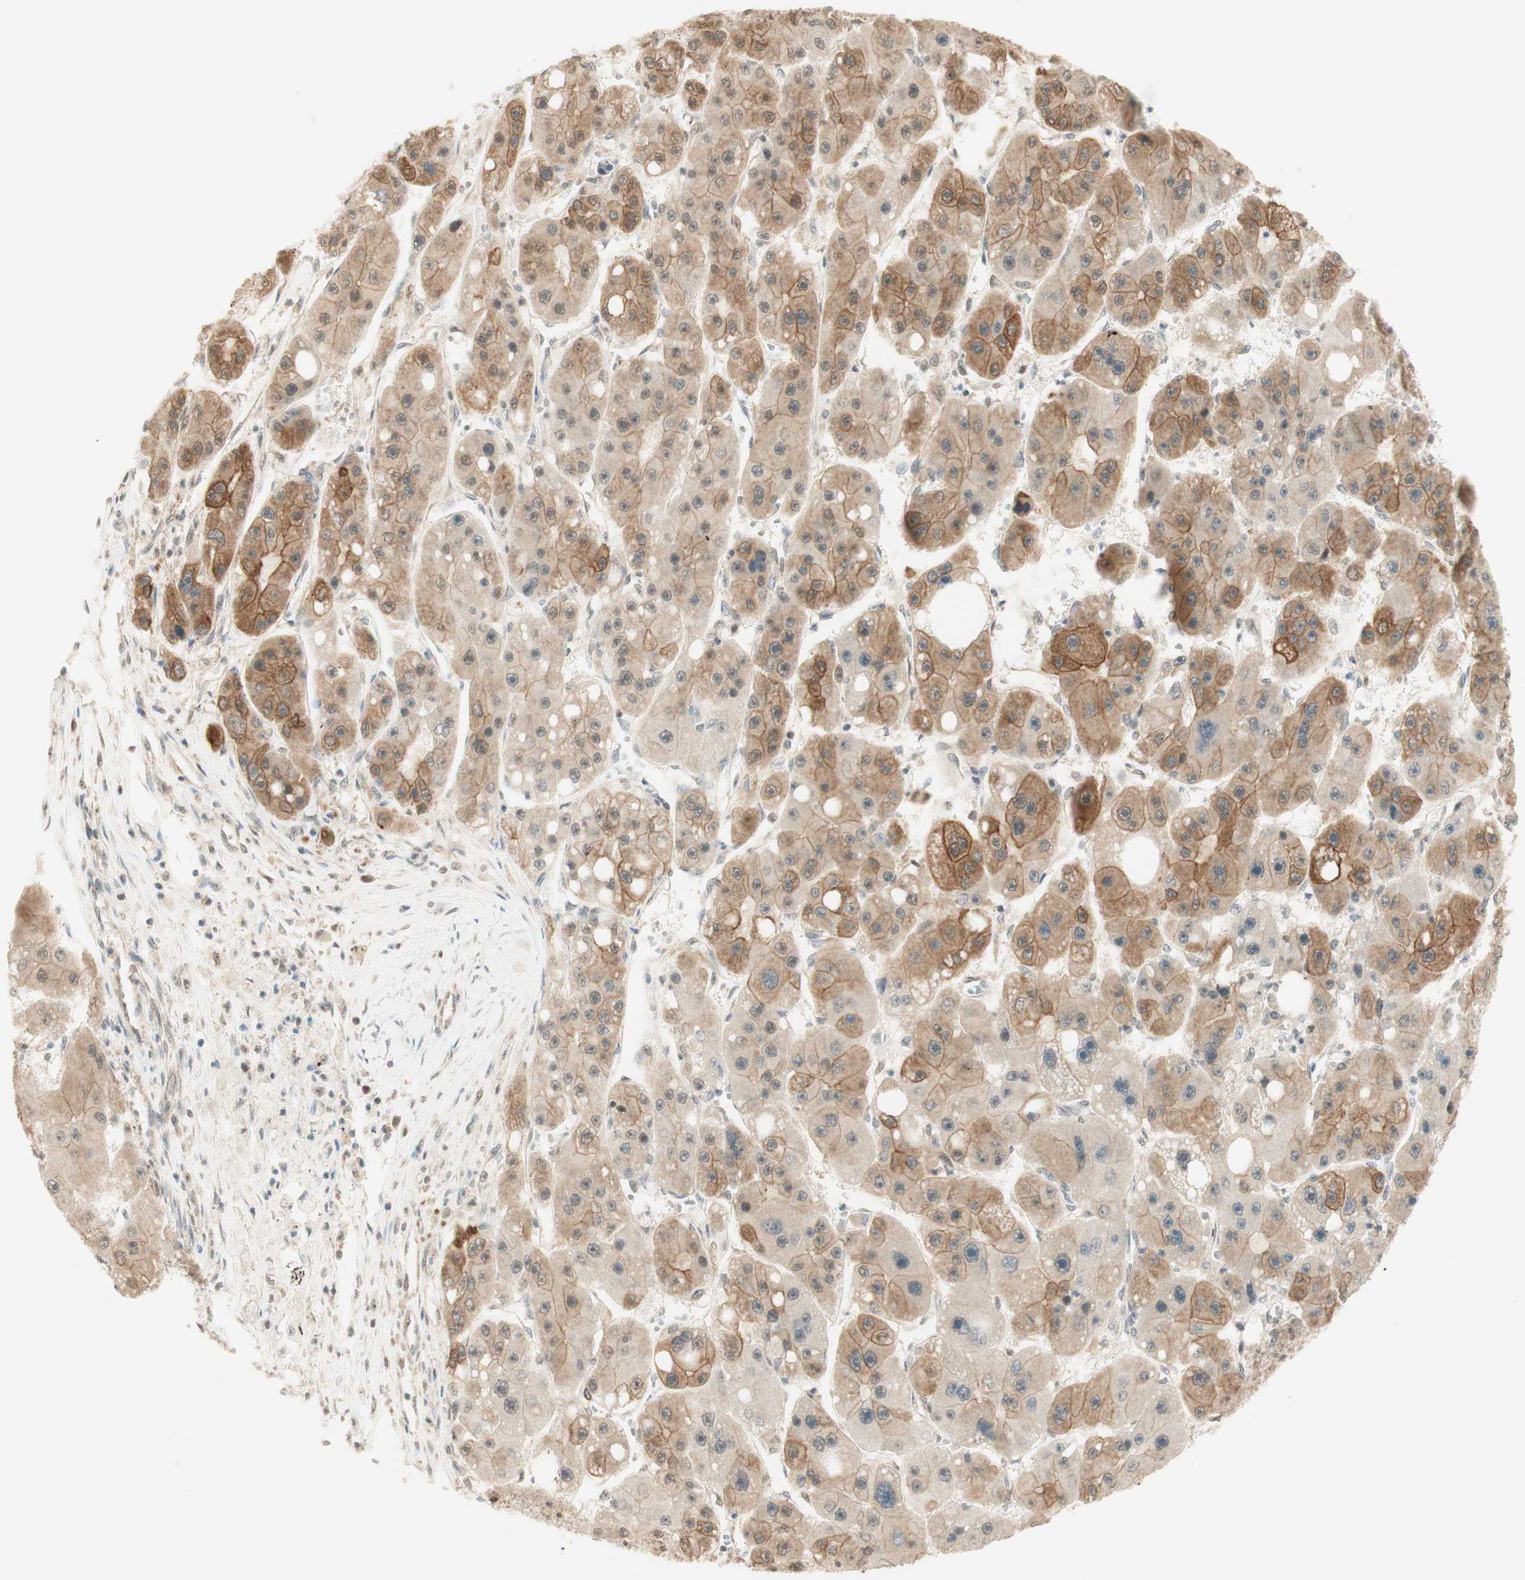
{"staining": {"intensity": "moderate", "quantity": "25%-75%", "location": "cytoplasmic/membranous"}, "tissue": "liver cancer", "cell_type": "Tumor cells", "image_type": "cancer", "snomed": [{"axis": "morphology", "description": "Carcinoma, Hepatocellular, NOS"}, {"axis": "topography", "description": "Liver"}], "caption": "A brown stain highlights moderate cytoplasmic/membranous staining of a protein in liver hepatocellular carcinoma tumor cells.", "gene": "SPINT2", "patient": {"sex": "female", "age": 61}}